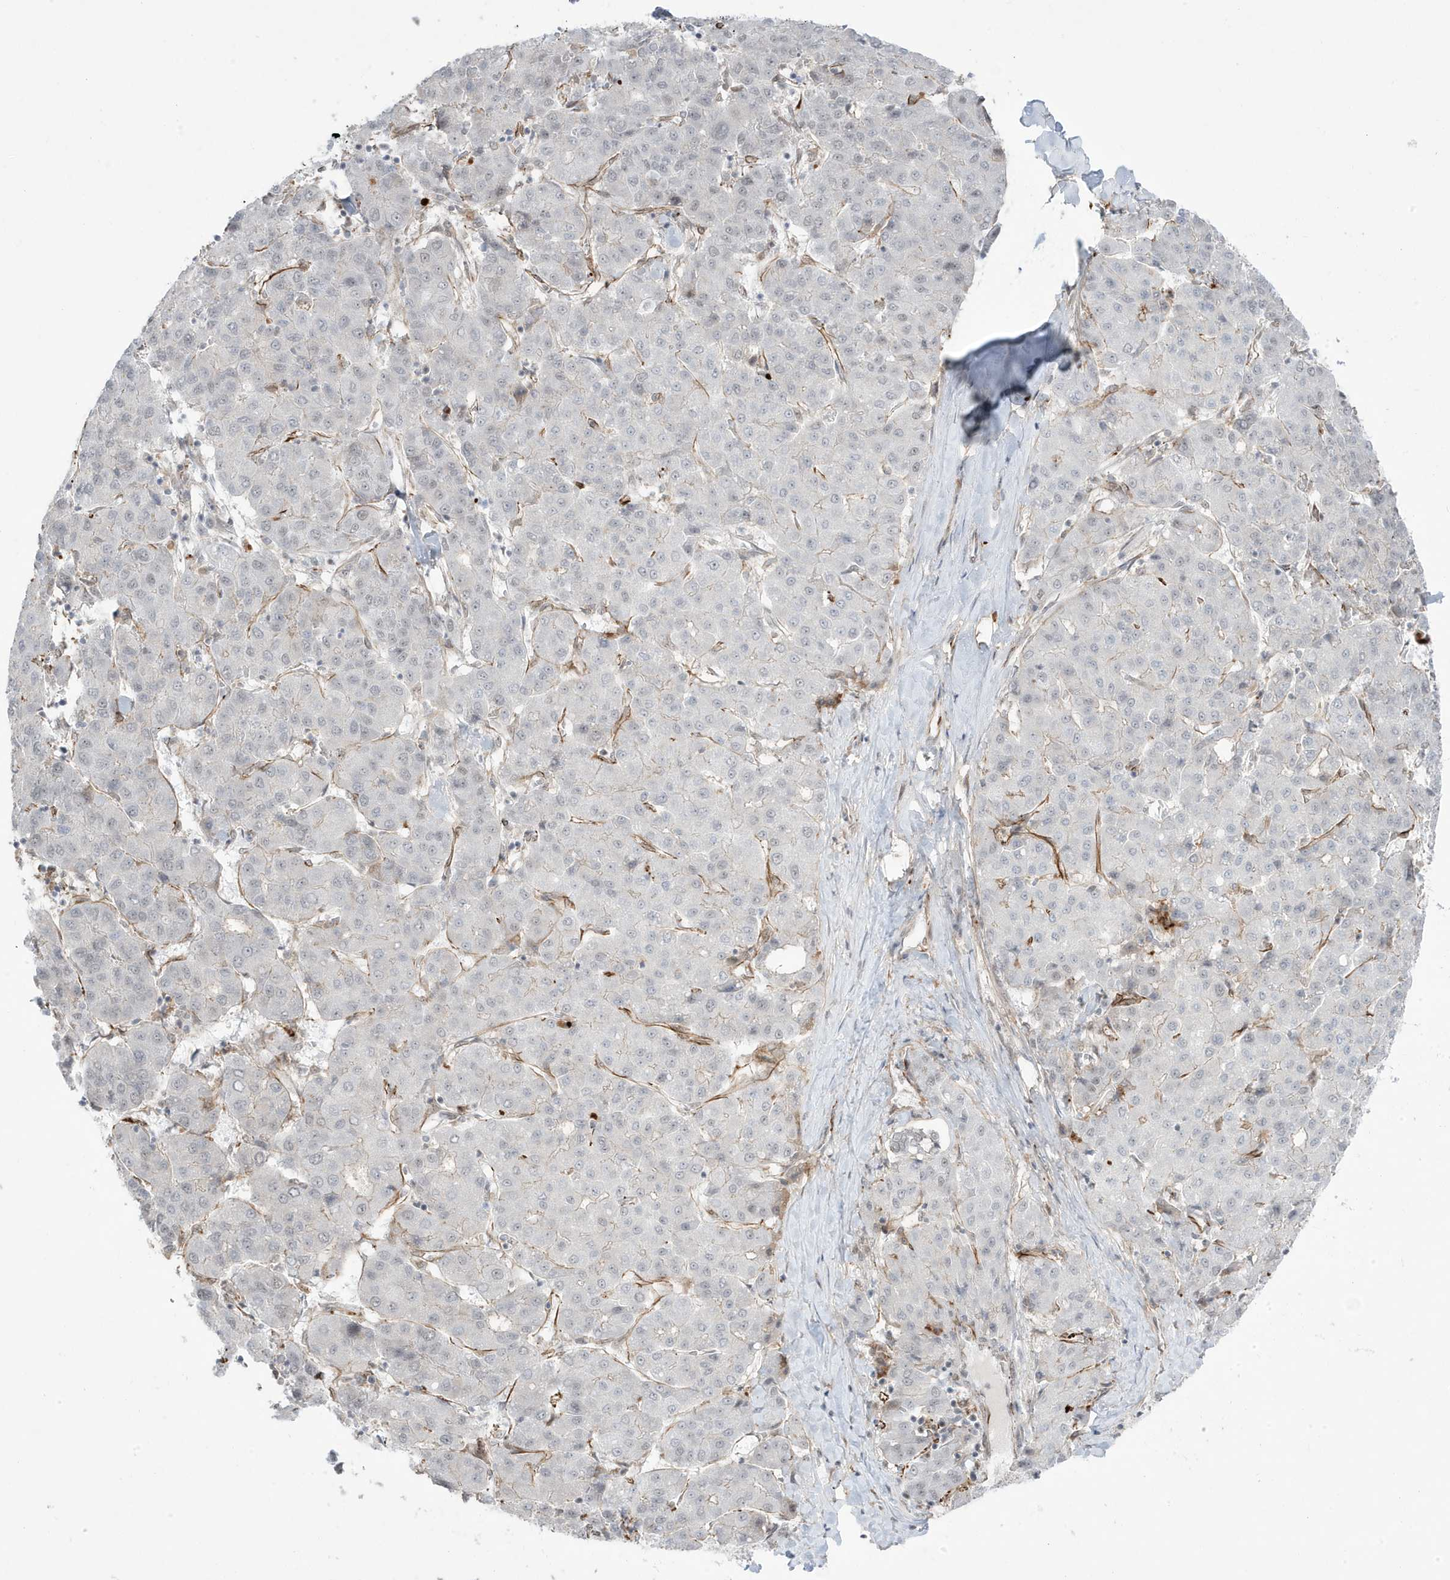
{"staining": {"intensity": "weak", "quantity": "25%-75%", "location": "nuclear"}, "tissue": "liver cancer", "cell_type": "Tumor cells", "image_type": "cancer", "snomed": [{"axis": "morphology", "description": "Carcinoma, Hepatocellular, NOS"}, {"axis": "topography", "description": "Liver"}], "caption": "The photomicrograph reveals immunohistochemical staining of liver cancer. There is weak nuclear staining is identified in approximately 25%-75% of tumor cells.", "gene": "ADAMTSL3", "patient": {"sex": "male", "age": 65}}